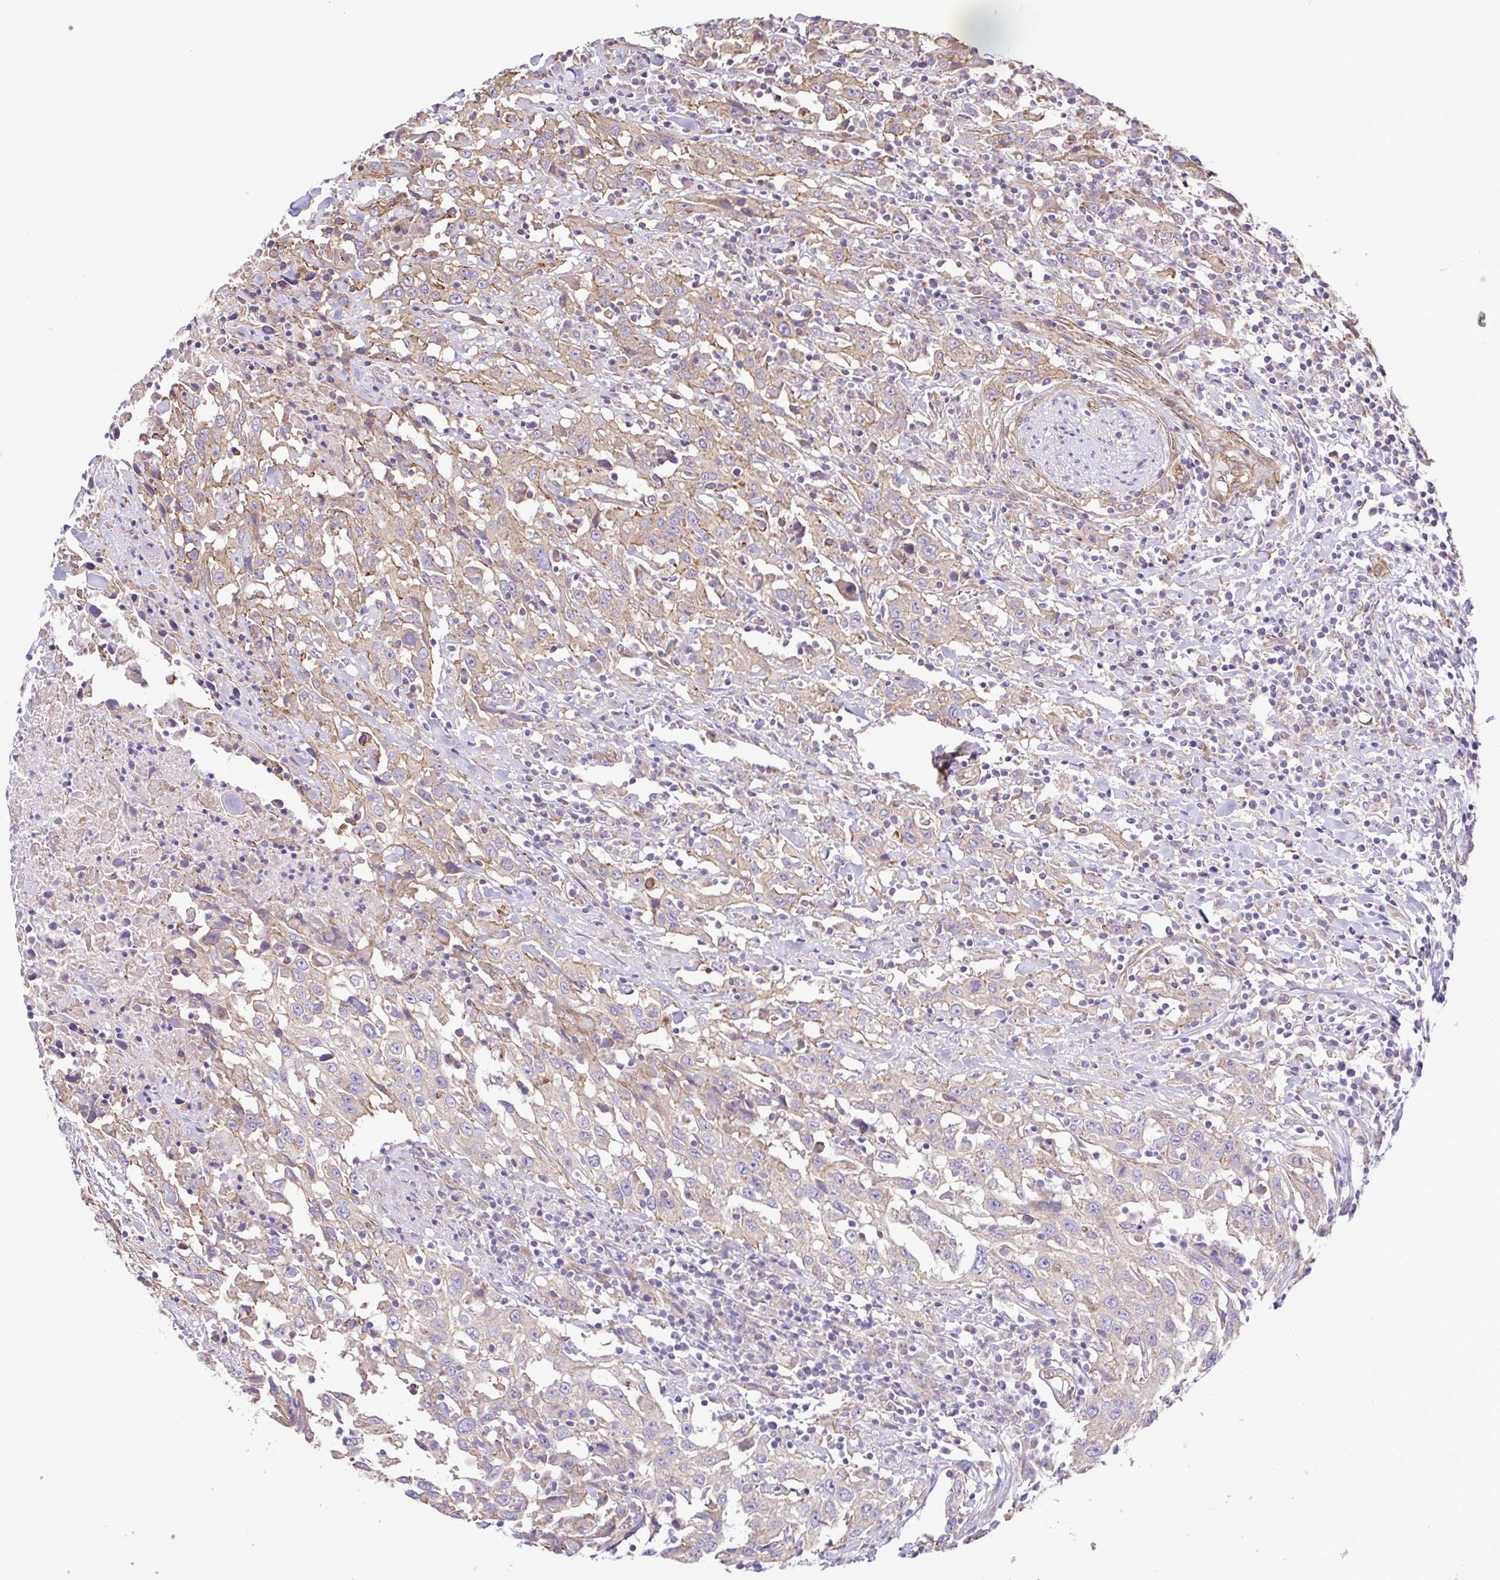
{"staining": {"intensity": "weak", "quantity": "25%-75%", "location": "cytoplasmic/membranous"}, "tissue": "urothelial cancer", "cell_type": "Tumor cells", "image_type": "cancer", "snomed": [{"axis": "morphology", "description": "Urothelial carcinoma, High grade"}, {"axis": "topography", "description": "Urinary bladder"}], "caption": "A brown stain highlights weak cytoplasmic/membranous staining of a protein in urothelial cancer tumor cells. (DAB IHC, brown staining for protein, blue staining for nuclei).", "gene": "FLT1", "patient": {"sex": "male", "age": 61}}